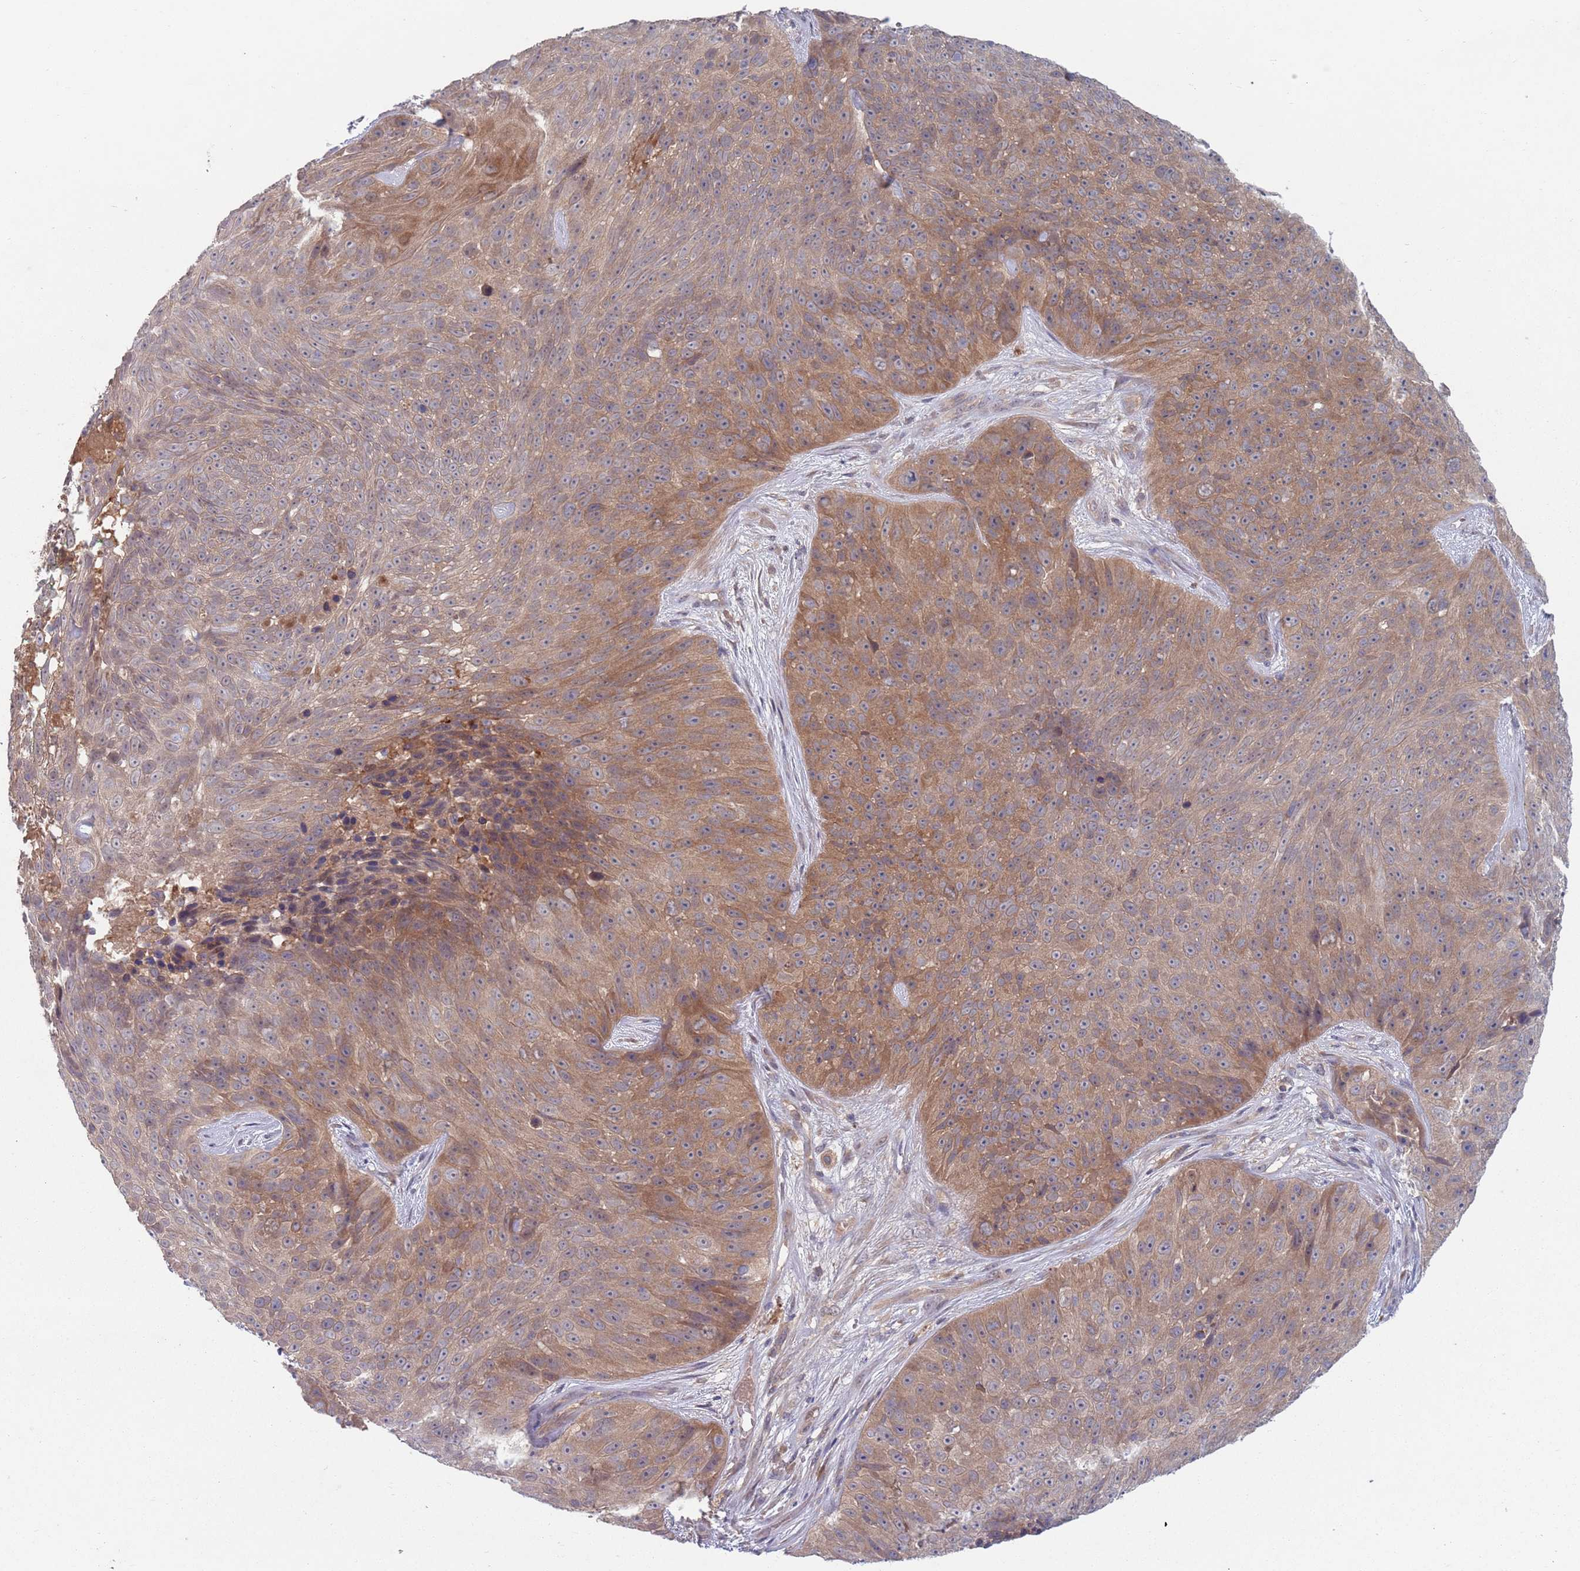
{"staining": {"intensity": "moderate", "quantity": ">75%", "location": "cytoplasmic/membranous"}, "tissue": "skin cancer", "cell_type": "Tumor cells", "image_type": "cancer", "snomed": [{"axis": "morphology", "description": "Squamous cell carcinoma, NOS"}, {"axis": "topography", "description": "Skin"}], "caption": "Moderate cytoplasmic/membranous protein staining is appreciated in approximately >75% of tumor cells in skin cancer (squamous cell carcinoma).", "gene": "TYW1", "patient": {"sex": "female", "age": 87}}